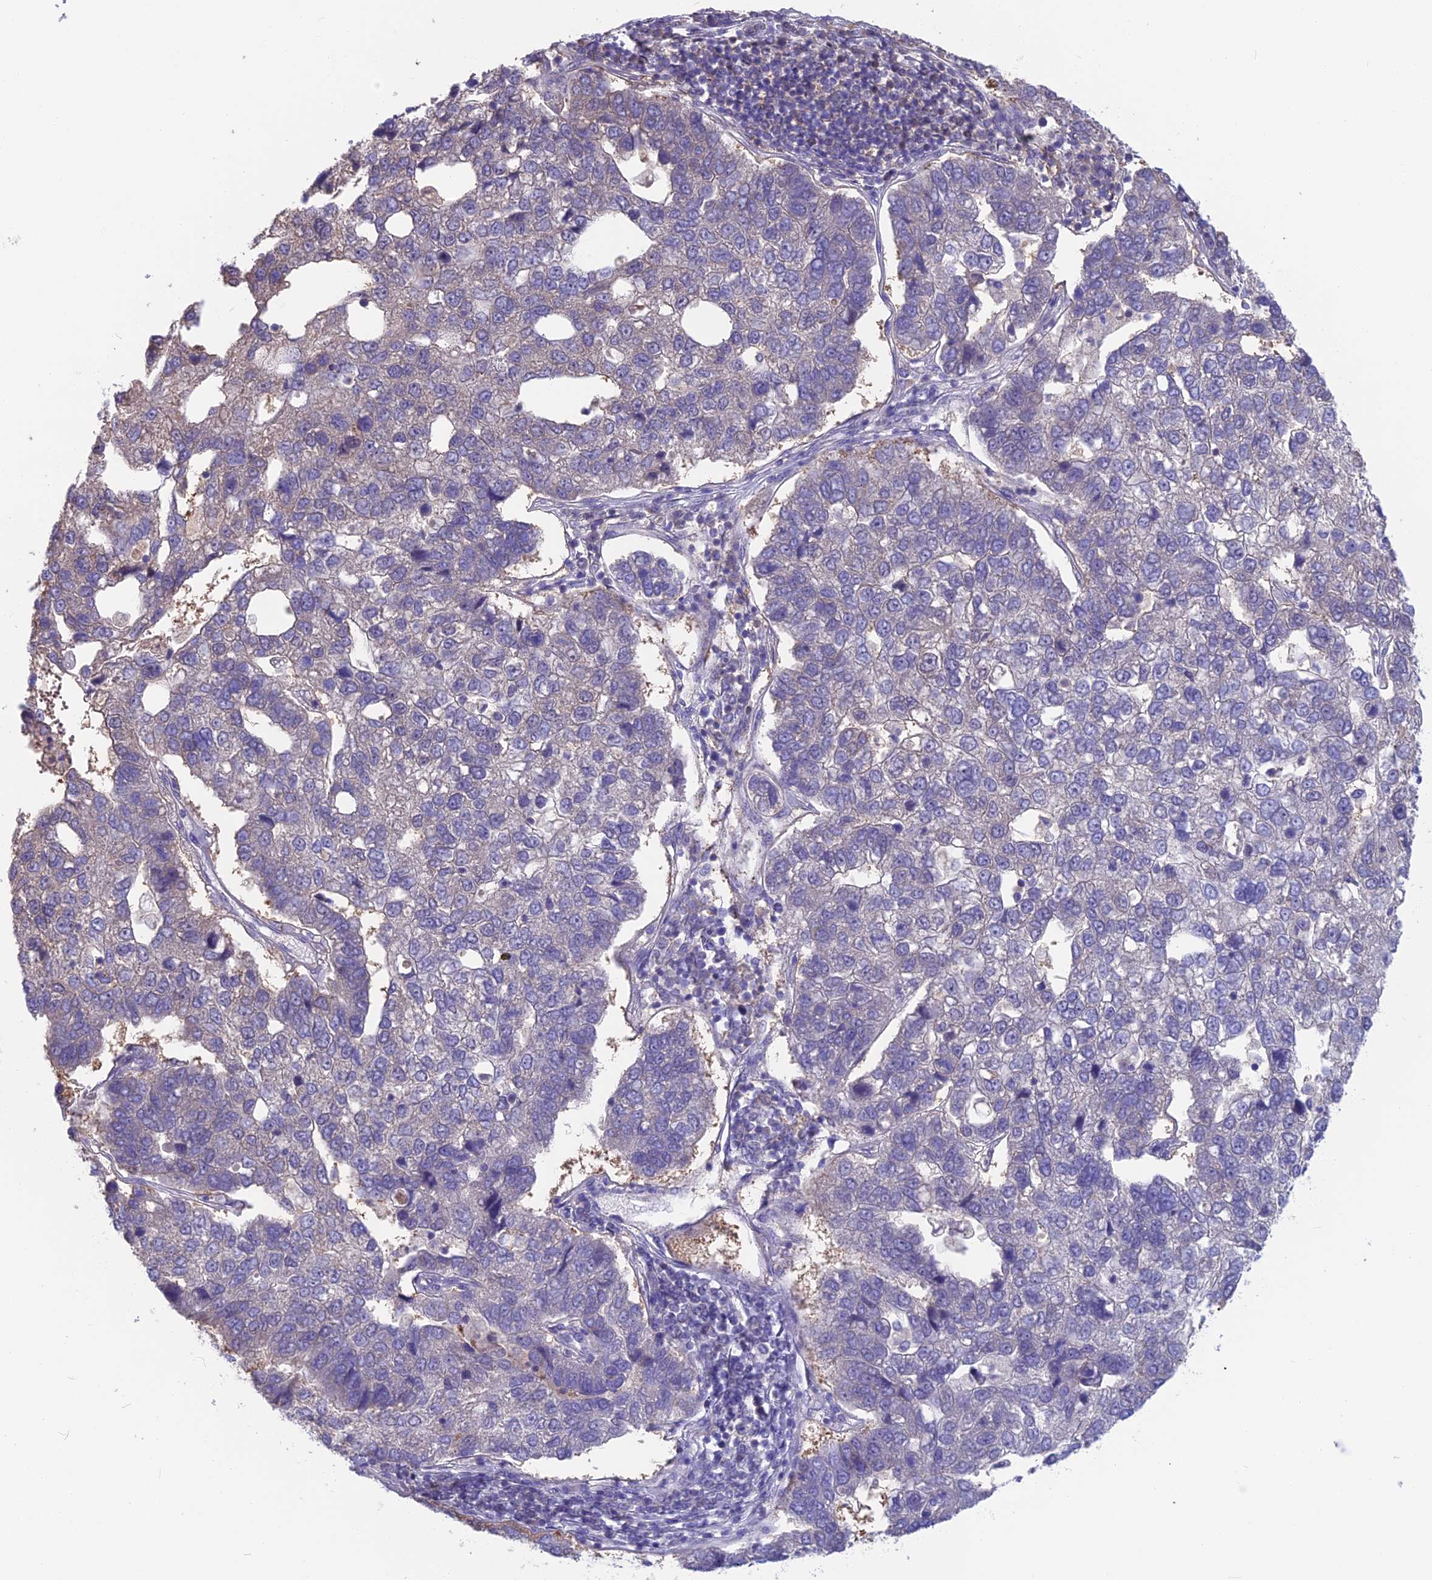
{"staining": {"intensity": "negative", "quantity": "none", "location": "none"}, "tissue": "pancreatic cancer", "cell_type": "Tumor cells", "image_type": "cancer", "snomed": [{"axis": "morphology", "description": "Adenocarcinoma, NOS"}, {"axis": "topography", "description": "Pancreas"}], "caption": "The photomicrograph exhibits no staining of tumor cells in adenocarcinoma (pancreatic).", "gene": "SNAP91", "patient": {"sex": "female", "age": 61}}